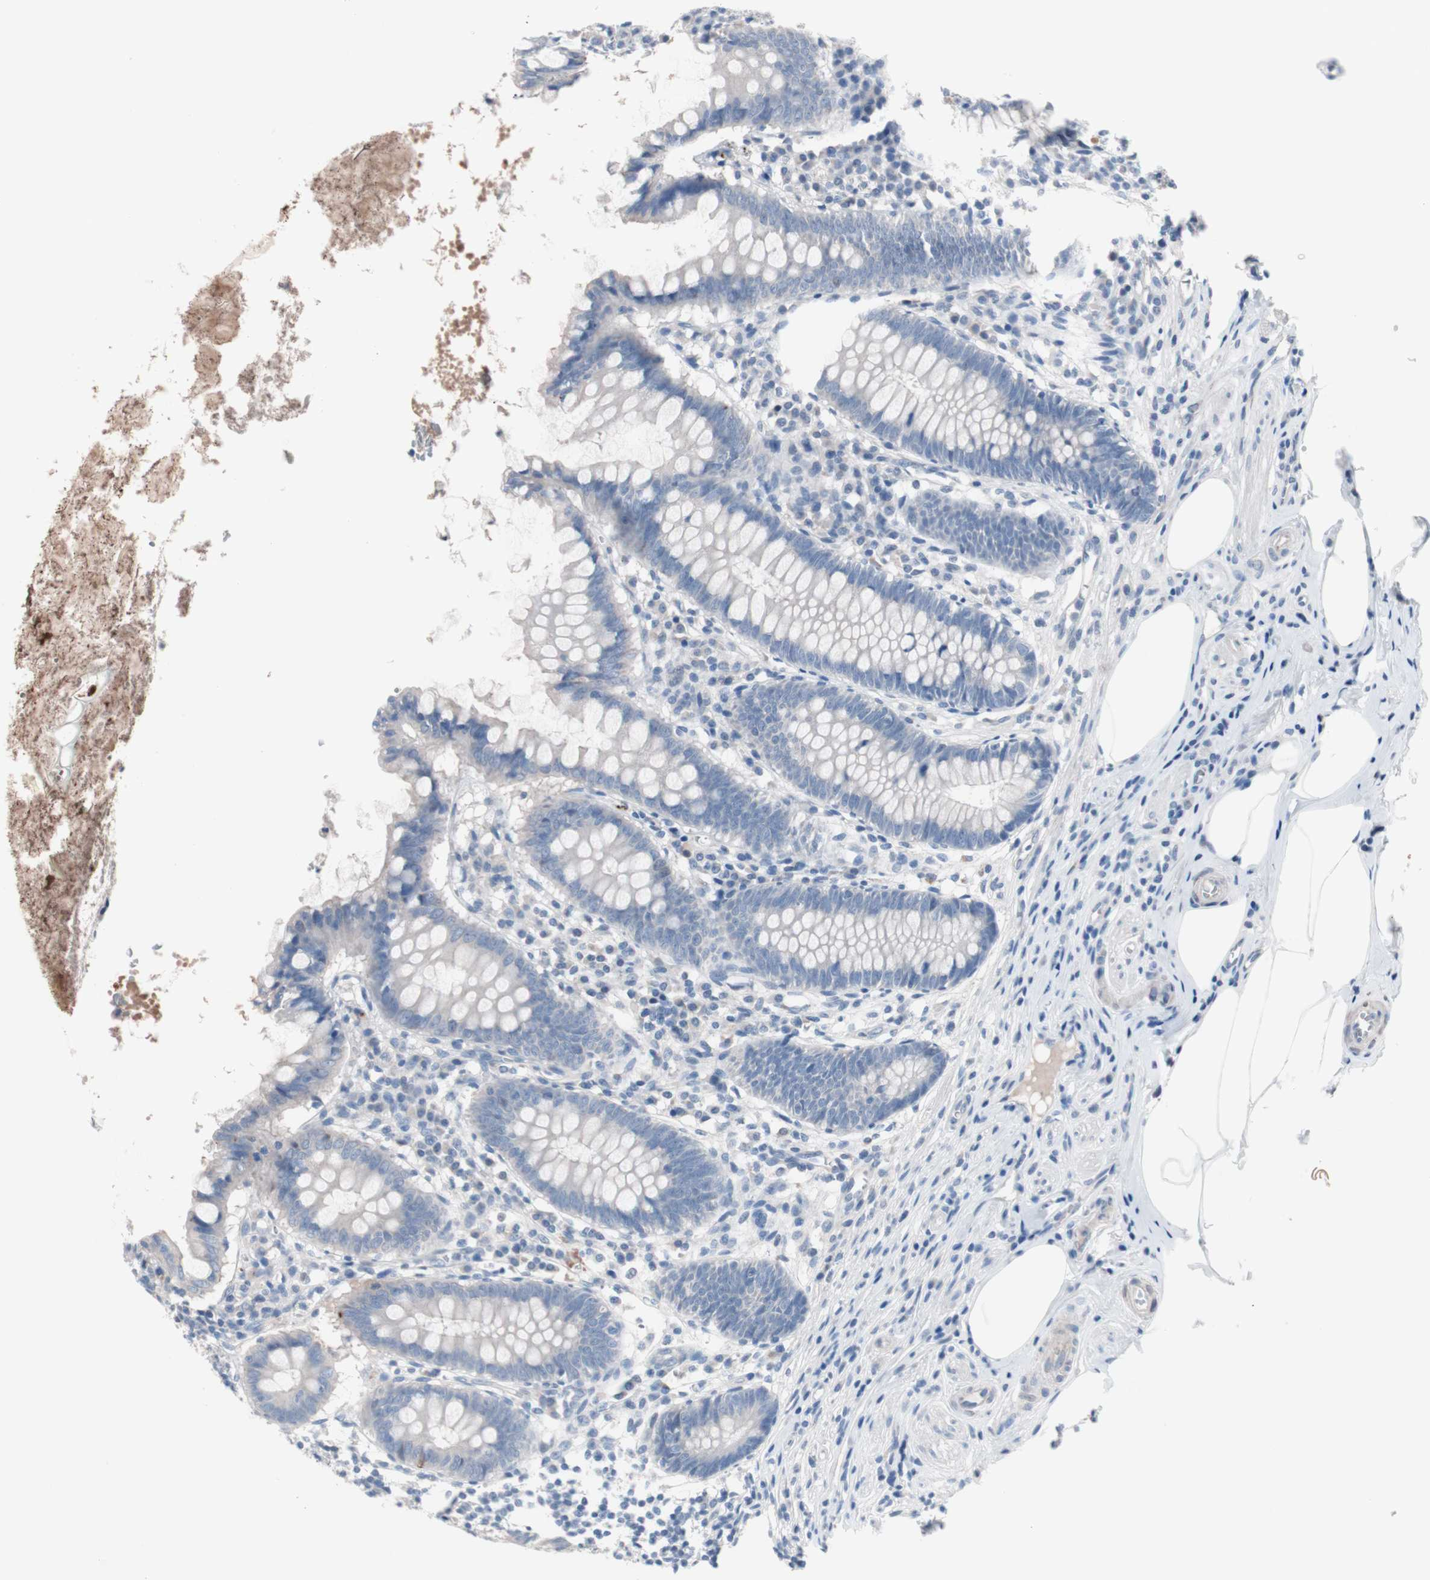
{"staining": {"intensity": "negative", "quantity": "none", "location": "none"}, "tissue": "appendix", "cell_type": "Glandular cells", "image_type": "normal", "snomed": [{"axis": "morphology", "description": "Normal tissue, NOS"}, {"axis": "topography", "description": "Appendix"}], "caption": "Histopathology image shows no significant protein positivity in glandular cells of unremarkable appendix.", "gene": "ULBP1", "patient": {"sex": "female", "age": 50}}